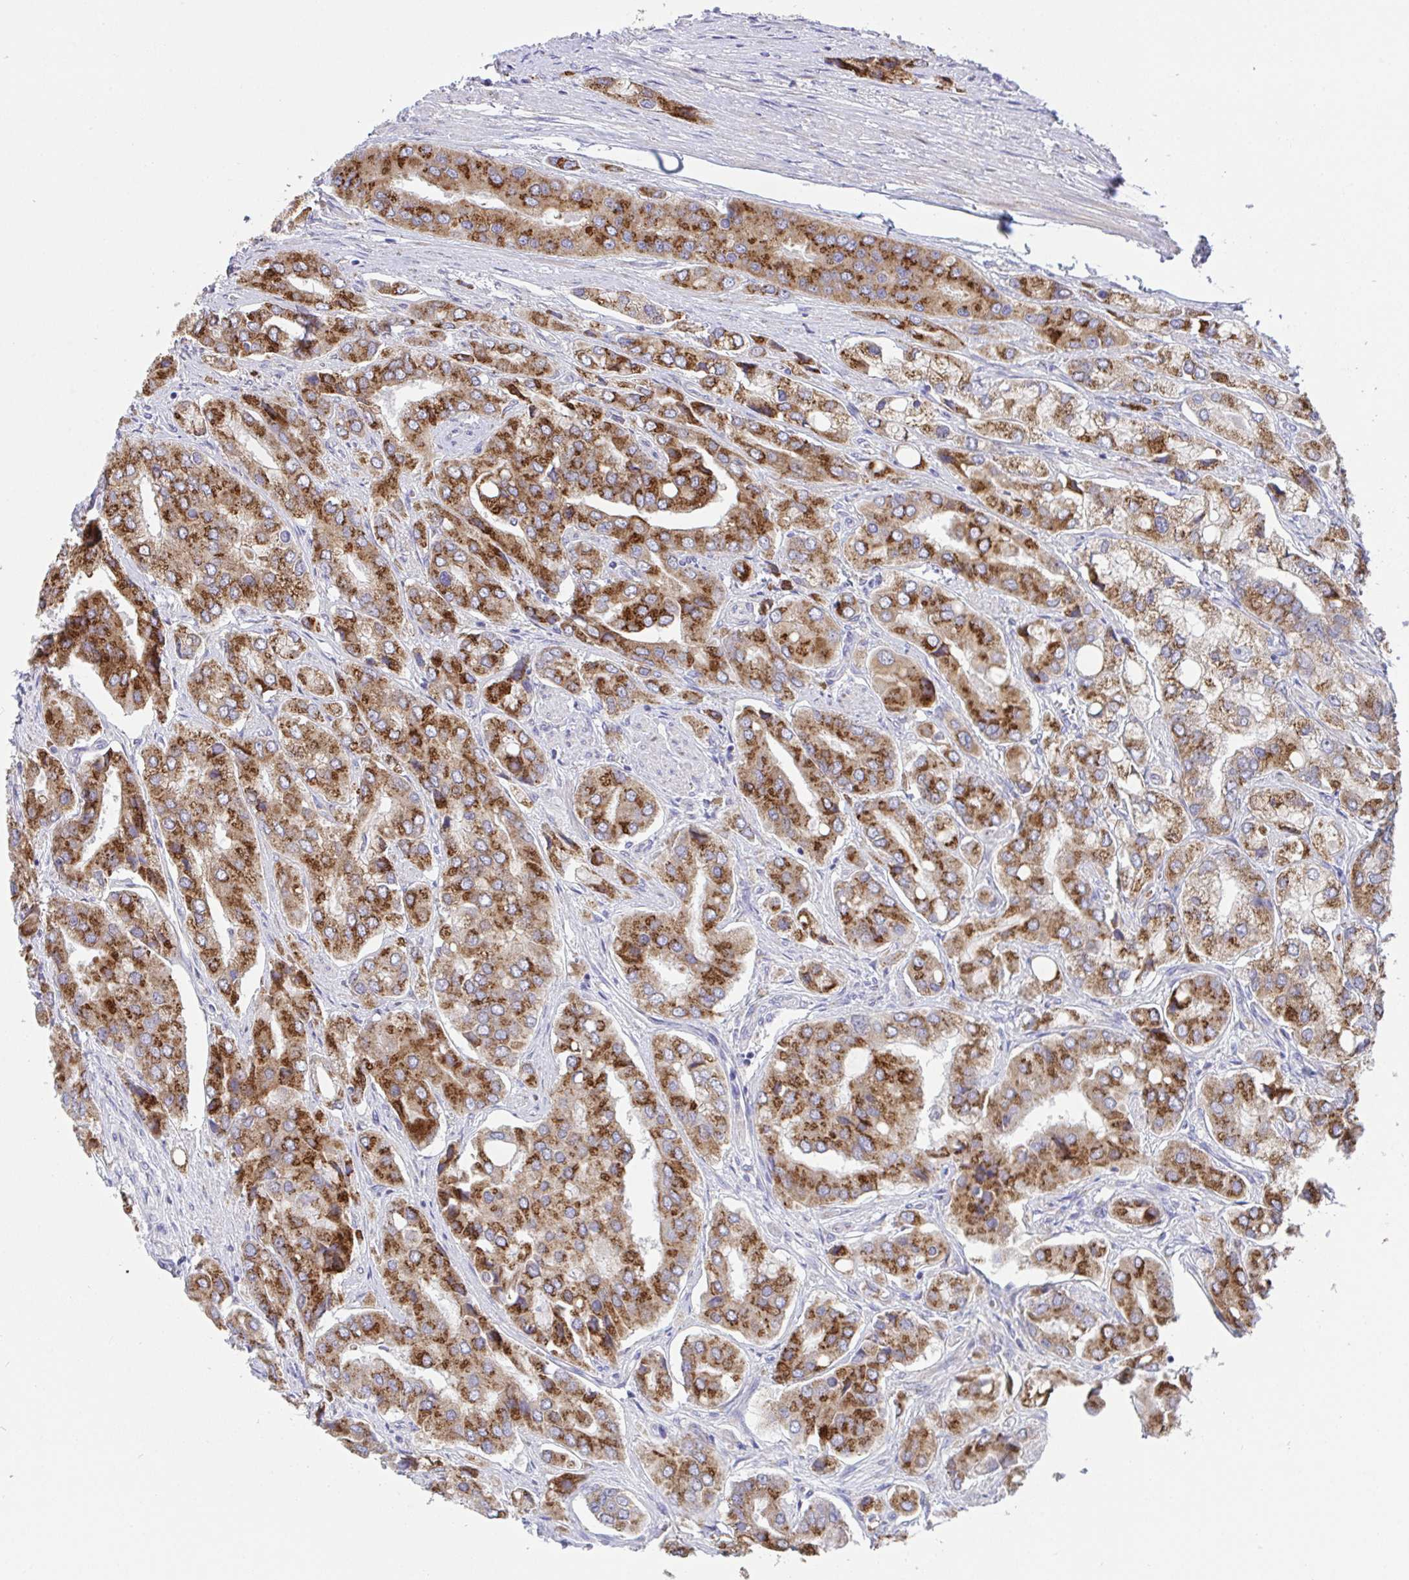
{"staining": {"intensity": "strong", "quantity": ">75%", "location": "cytoplasmic/membranous"}, "tissue": "prostate cancer", "cell_type": "Tumor cells", "image_type": "cancer", "snomed": [{"axis": "morphology", "description": "Adenocarcinoma, Low grade"}, {"axis": "topography", "description": "Prostate"}], "caption": "This image displays immunohistochemistry staining of adenocarcinoma (low-grade) (prostate), with high strong cytoplasmic/membranous staining in approximately >75% of tumor cells.", "gene": "MIA3", "patient": {"sex": "male", "age": 69}}